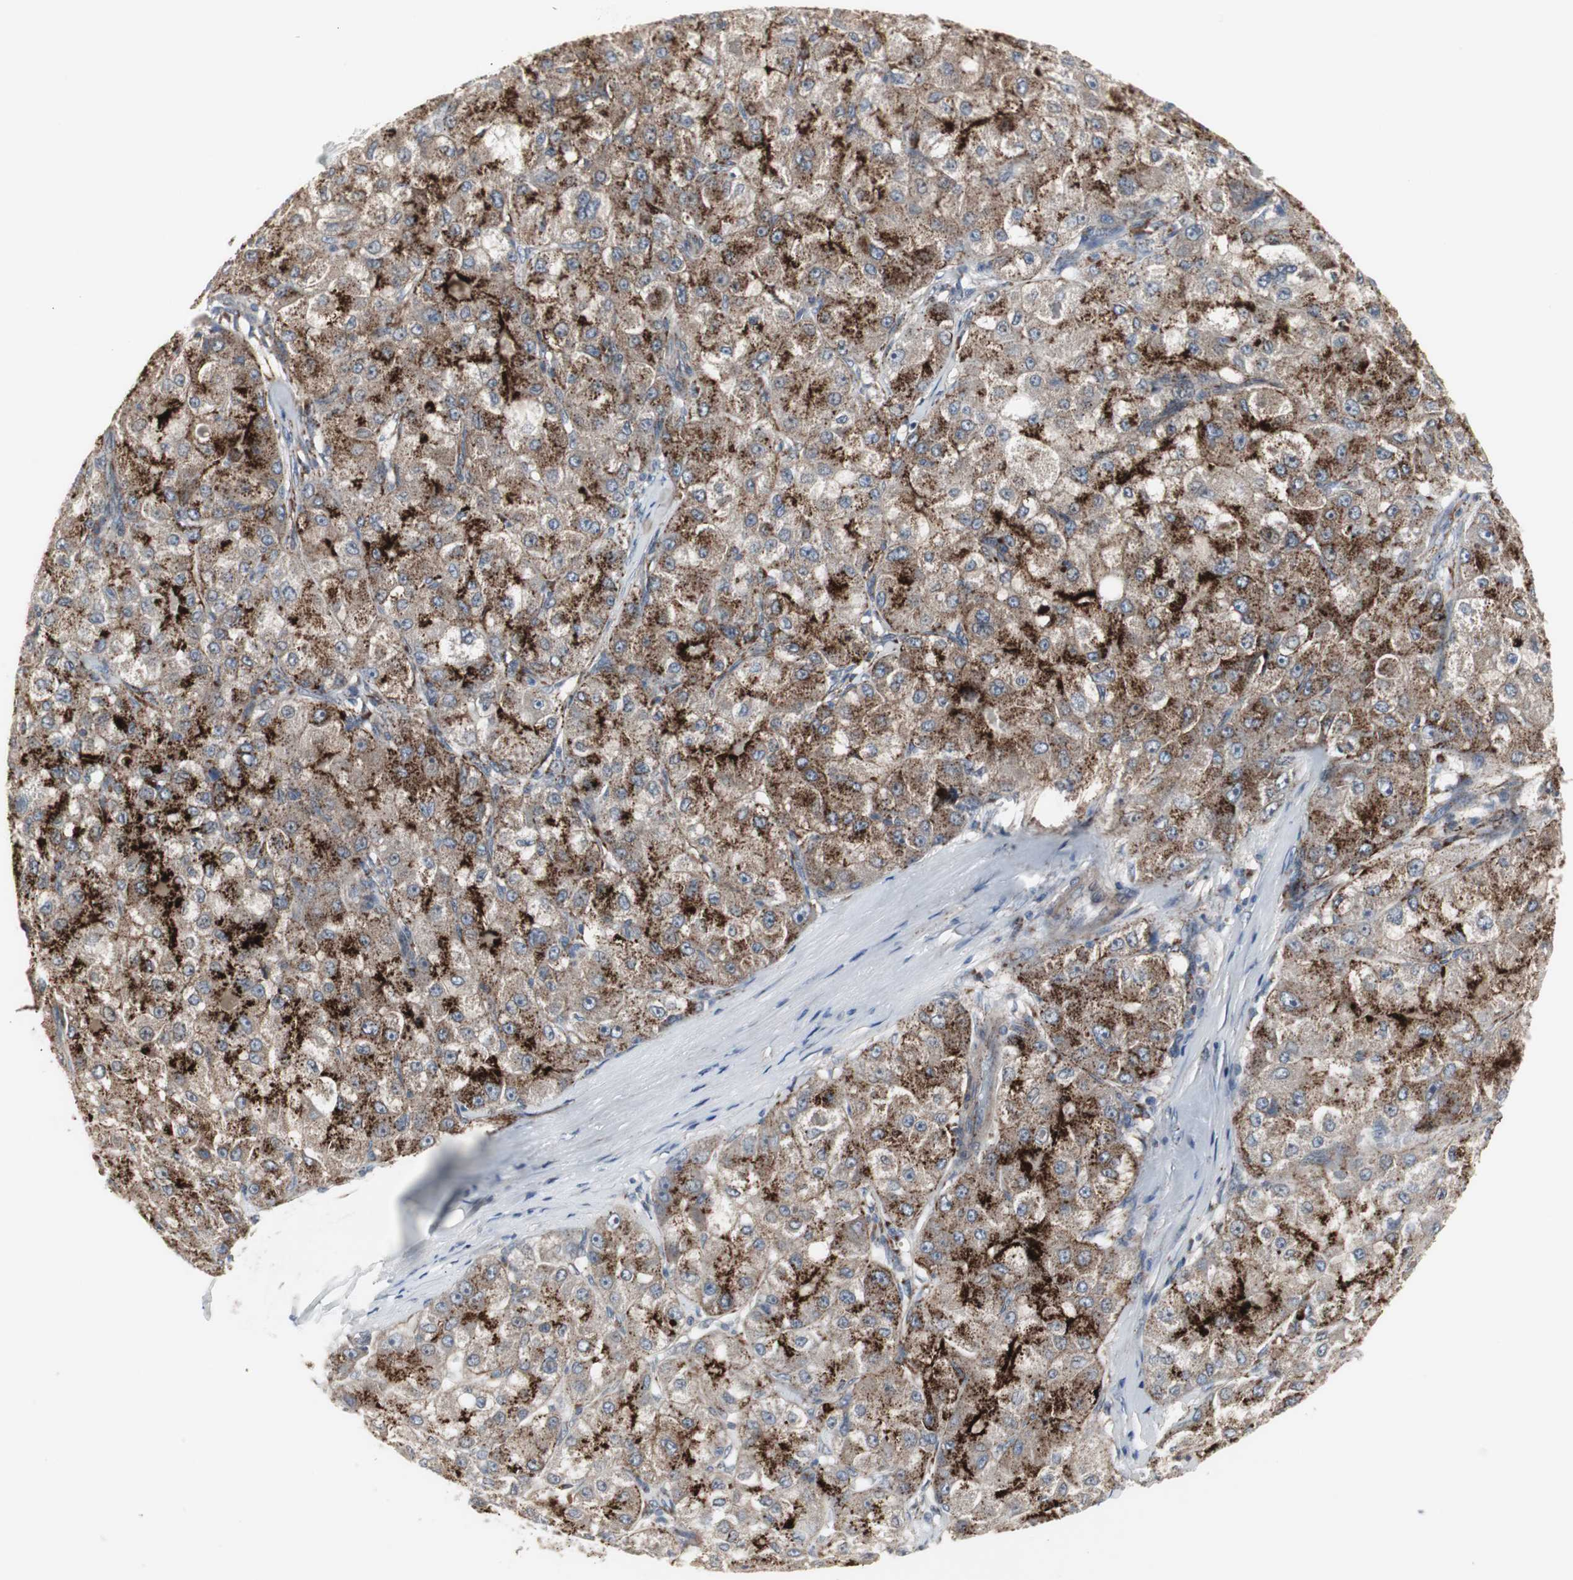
{"staining": {"intensity": "strong", "quantity": ">75%", "location": "cytoplasmic/membranous"}, "tissue": "liver cancer", "cell_type": "Tumor cells", "image_type": "cancer", "snomed": [{"axis": "morphology", "description": "Carcinoma, Hepatocellular, NOS"}, {"axis": "topography", "description": "Liver"}], "caption": "There is high levels of strong cytoplasmic/membranous expression in tumor cells of liver cancer (hepatocellular carcinoma), as demonstrated by immunohistochemical staining (brown color).", "gene": "GBA1", "patient": {"sex": "male", "age": 80}}